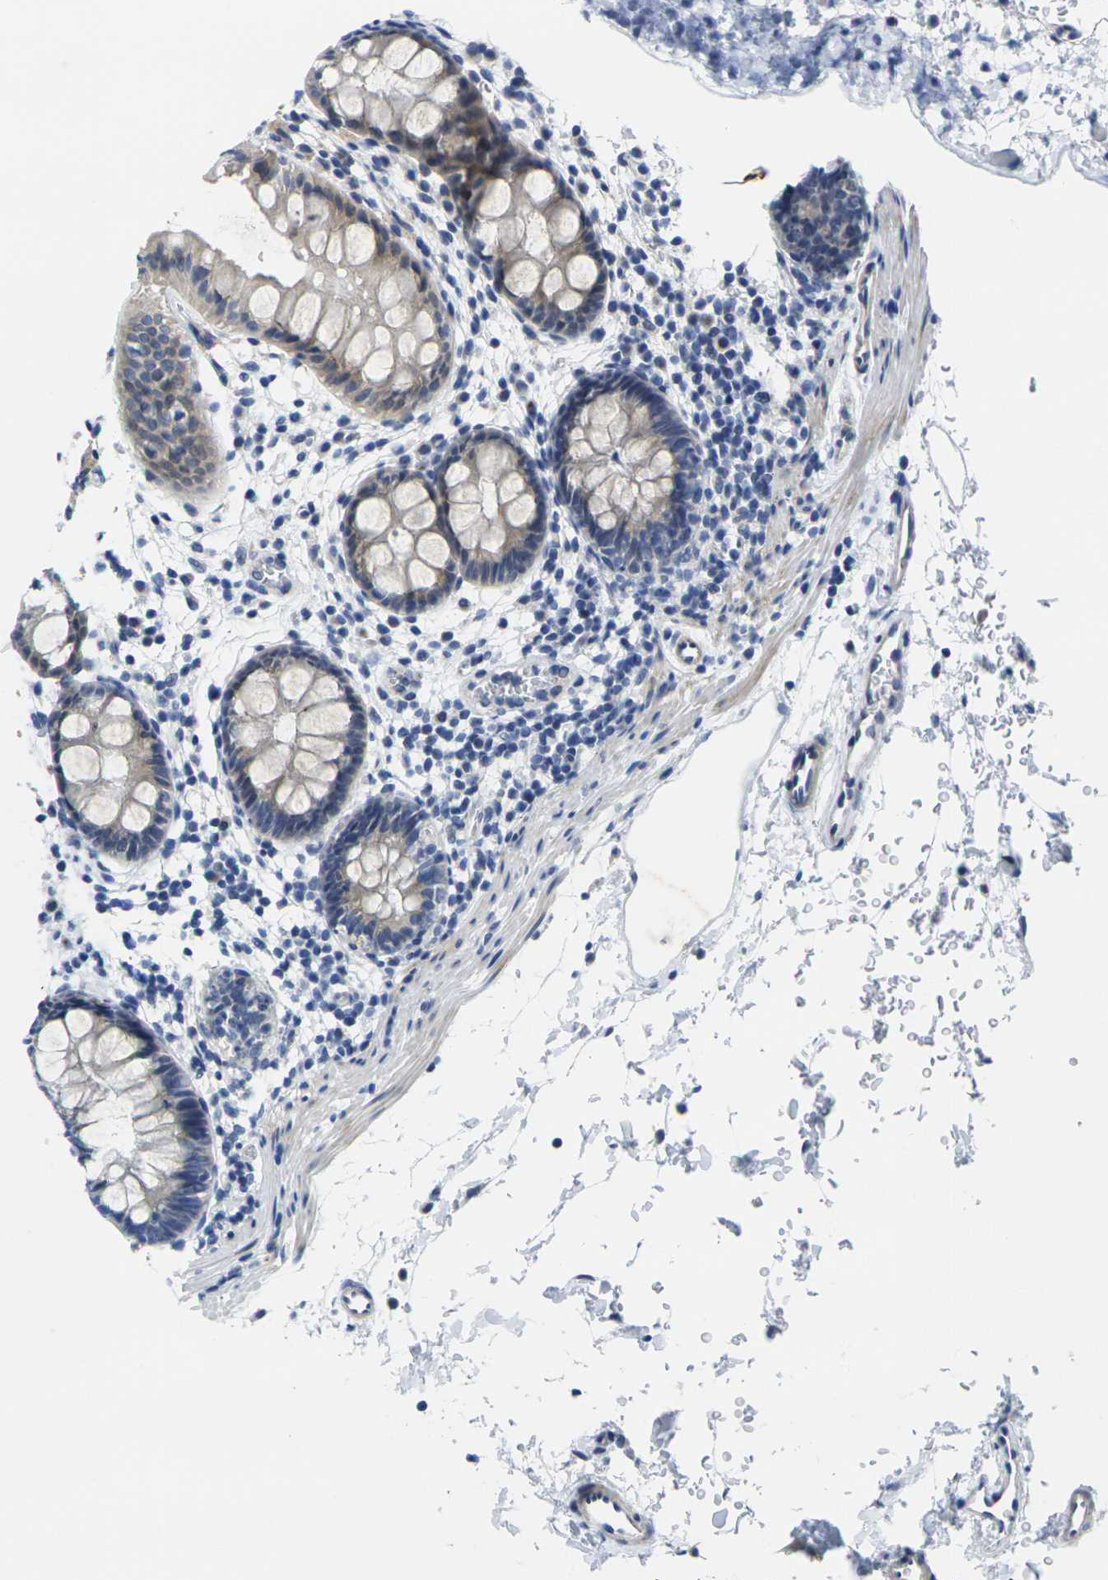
{"staining": {"intensity": "moderate", "quantity": "<25%", "location": "cytoplasmic/membranous"}, "tissue": "rectum", "cell_type": "Glandular cells", "image_type": "normal", "snomed": [{"axis": "morphology", "description": "Normal tissue, NOS"}, {"axis": "topography", "description": "Rectum"}], "caption": "IHC image of benign rectum stained for a protein (brown), which shows low levels of moderate cytoplasmic/membranous positivity in approximately <25% of glandular cells.", "gene": "CRK", "patient": {"sex": "female", "age": 24}}